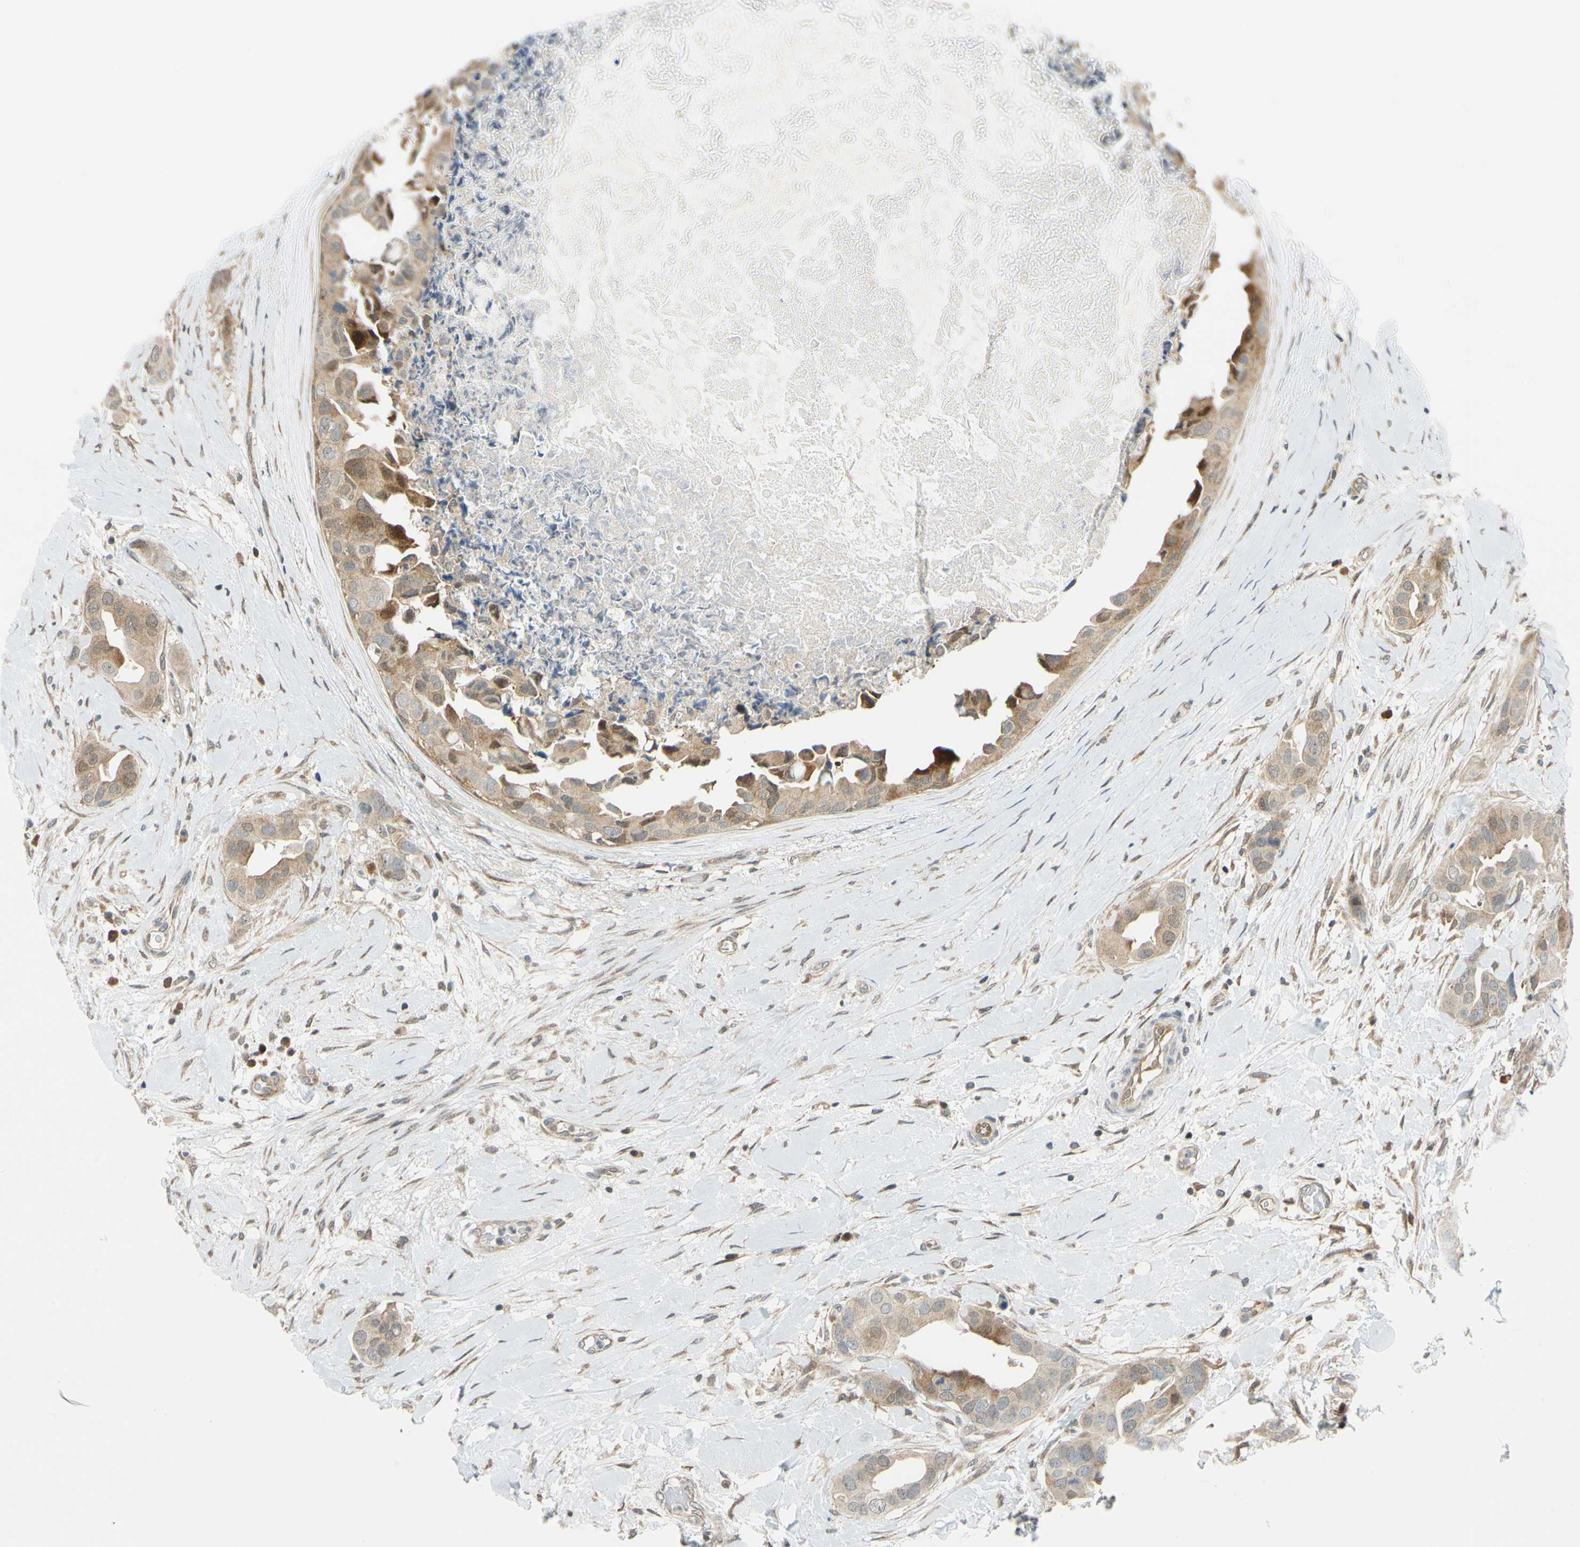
{"staining": {"intensity": "weak", "quantity": ">75%", "location": "cytoplasmic/membranous"}, "tissue": "breast cancer", "cell_type": "Tumor cells", "image_type": "cancer", "snomed": [{"axis": "morphology", "description": "Duct carcinoma"}, {"axis": "topography", "description": "Breast"}], "caption": "This is an image of immunohistochemistry (IHC) staining of breast invasive ductal carcinoma, which shows weak staining in the cytoplasmic/membranous of tumor cells.", "gene": "MAPK9", "patient": {"sex": "female", "age": 40}}